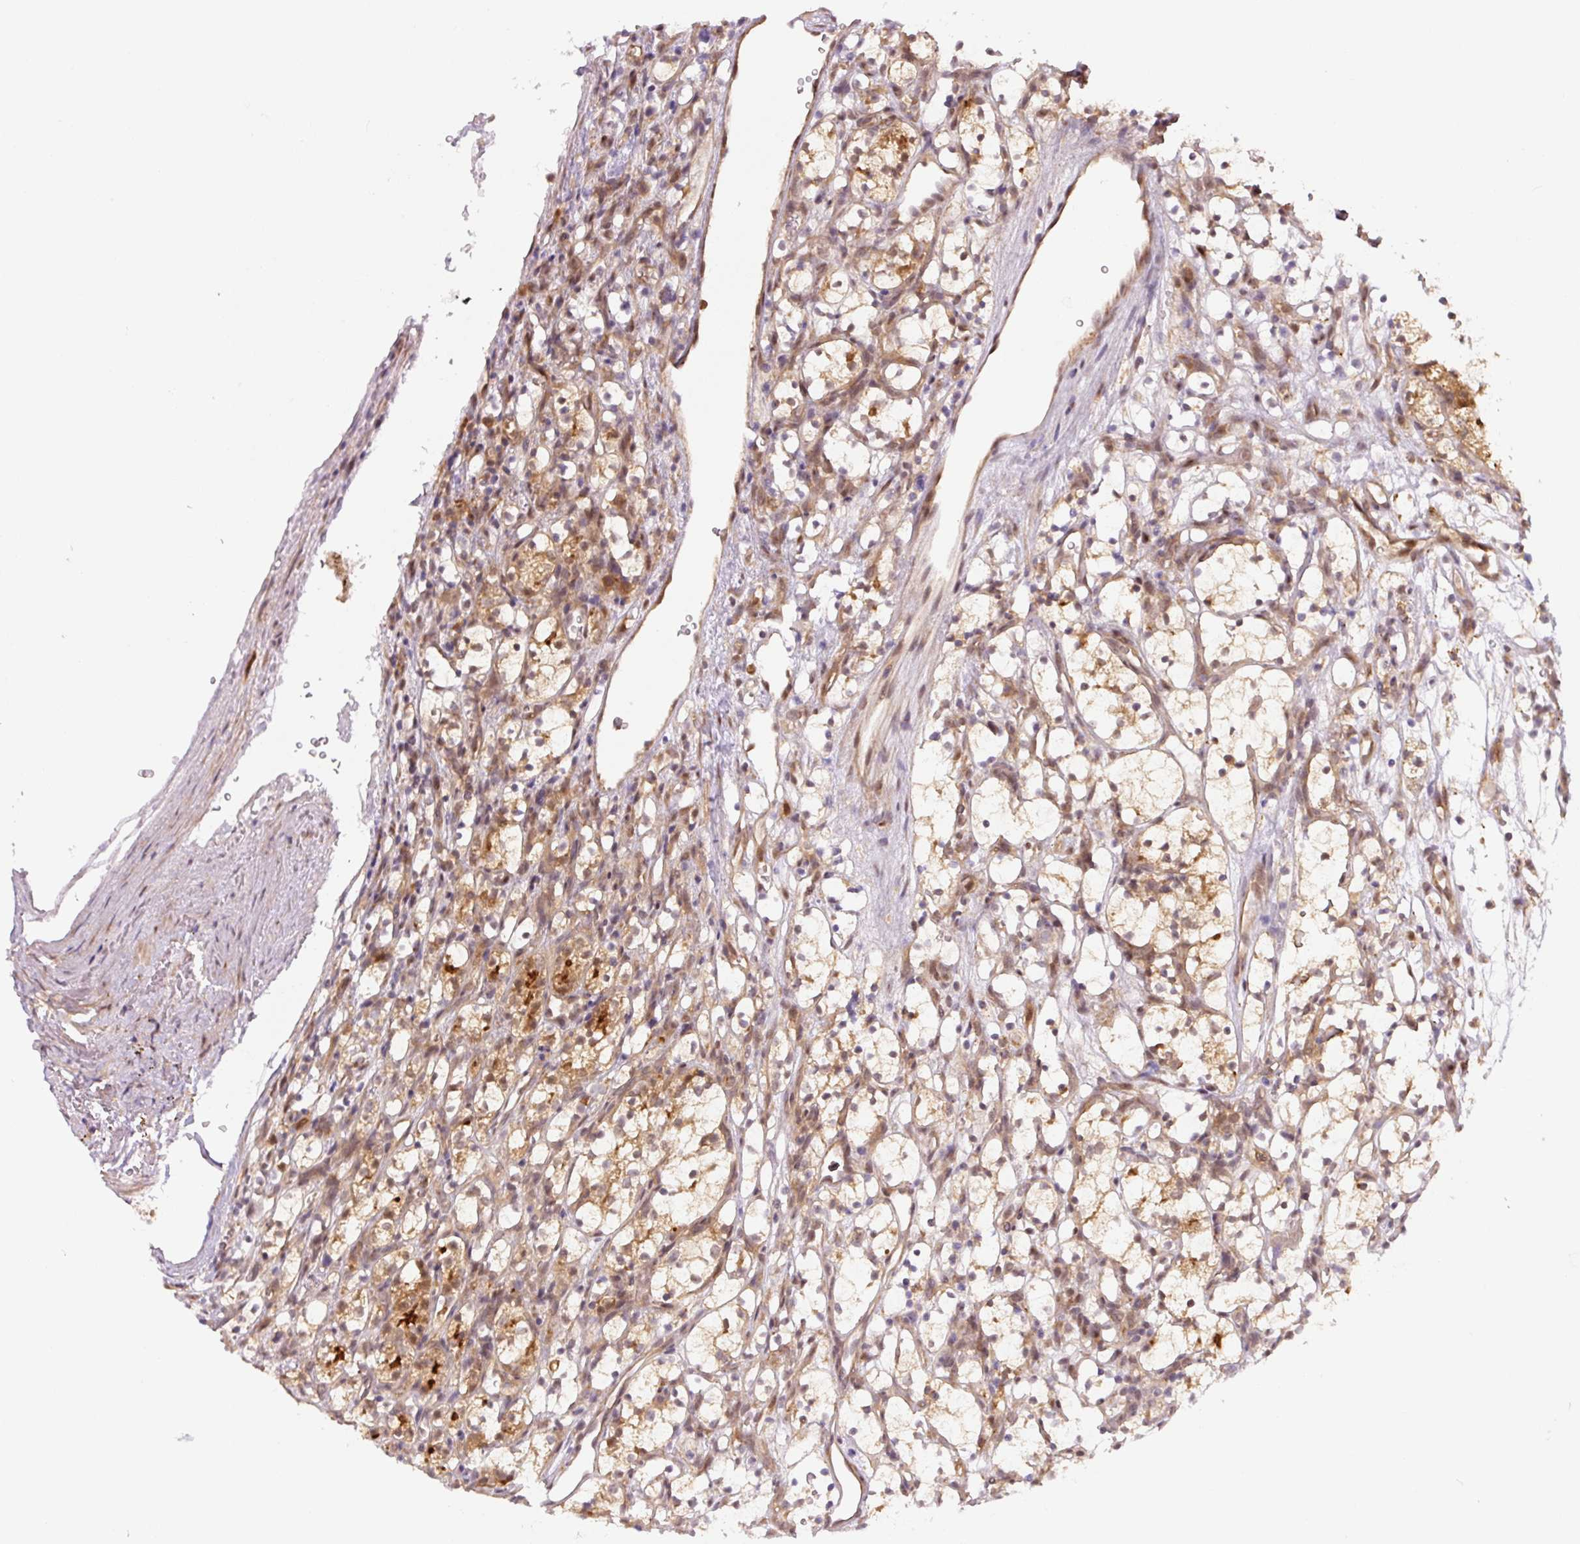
{"staining": {"intensity": "weak", "quantity": ">75%", "location": "cytoplasmic/membranous"}, "tissue": "renal cancer", "cell_type": "Tumor cells", "image_type": "cancer", "snomed": [{"axis": "morphology", "description": "Adenocarcinoma, NOS"}, {"axis": "topography", "description": "Kidney"}], "caption": "Human renal cancer stained with a brown dye exhibits weak cytoplasmic/membranous positive expression in about >75% of tumor cells.", "gene": "ZSWIM7", "patient": {"sex": "female", "age": 69}}